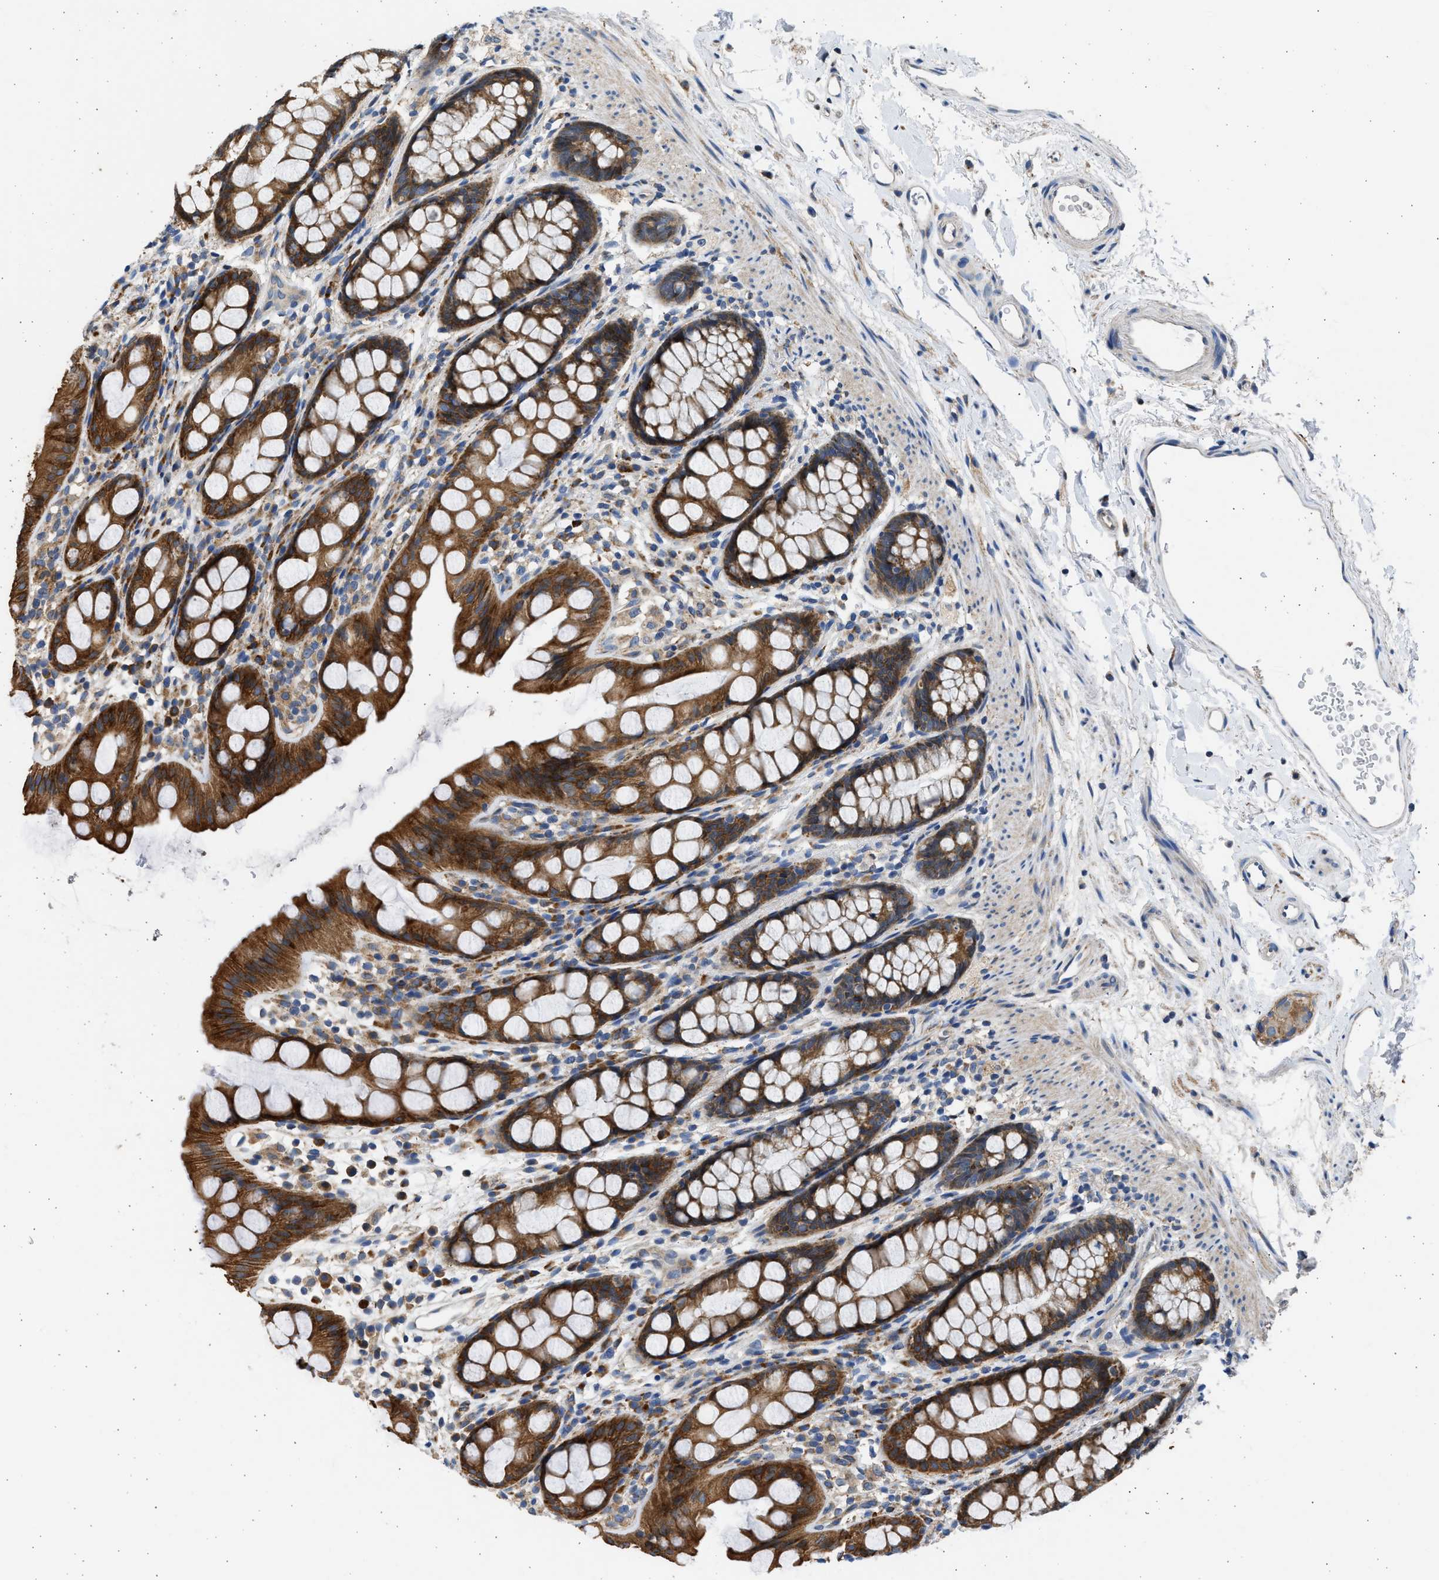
{"staining": {"intensity": "strong", "quantity": "25%-75%", "location": "cytoplasmic/membranous"}, "tissue": "rectum", "cell_type": "Glandular cells", "image_type": "normal", "snomed": [{"axis": "morphology", "description": "Normal tissue, NOS"}, {"axis": "topography", "description": "Rectum"}], "caption": "IHC image of normal rectum: human rectum stained using immunohistochemistry demonstrates high levels of strong protein expression localized specifically in the cytoplasmic/membranous of glandular cells, appearing as a cytoplasmic/membranous brown color.", "gene": "PLD2", "patient": {"sex": "female", "age": 65}}